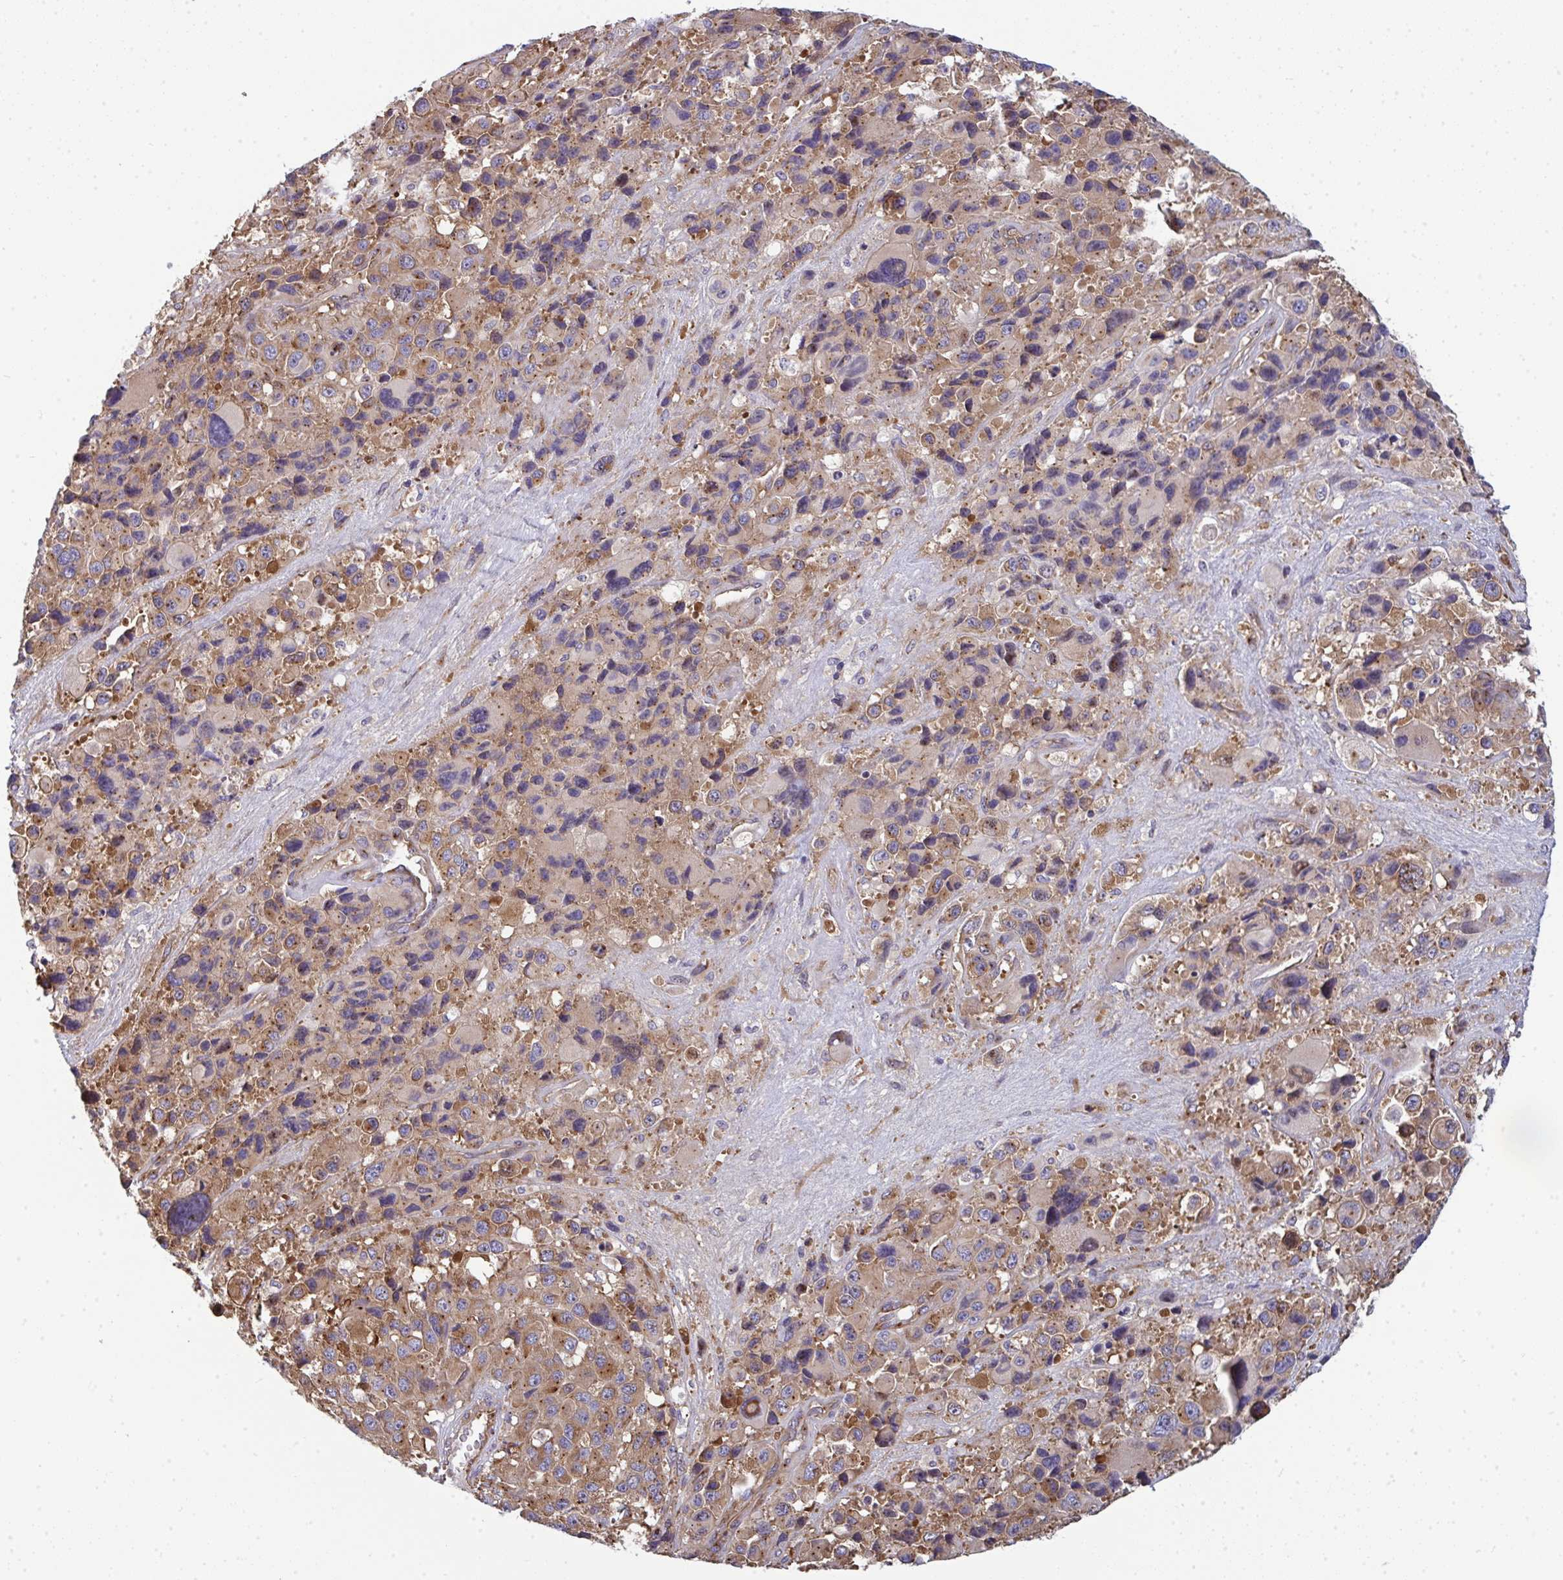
{"staining": {"intensity": "moderate", "quantity": "25%-75%", "location": "cytoplasmic/membranous"}, "tissue": "melanoma", "cell_type": "Tumor cells", "image_type": "cancer", "snomed": [{"axis": "morphology", "description": "Malignant melanoma, Metastatic site"}, {"axis": "topography", "description": "Lymph node"}], "caption": "Malignant melanoma (metastatic site) stained with DAB immunohistochemistry shows medium levels of moderate cytoplasmic/membranous positivity in approximately 25%-75% of tumor cells. The staining is performed using DAB (3,3'-diaminobenzidine) brown chromogen to label protein expression. The nuclei are counter-stained blue using hematoxylin.", "gene": "DYNC1I2", "patient": {"sex": "female", "age": 65}}